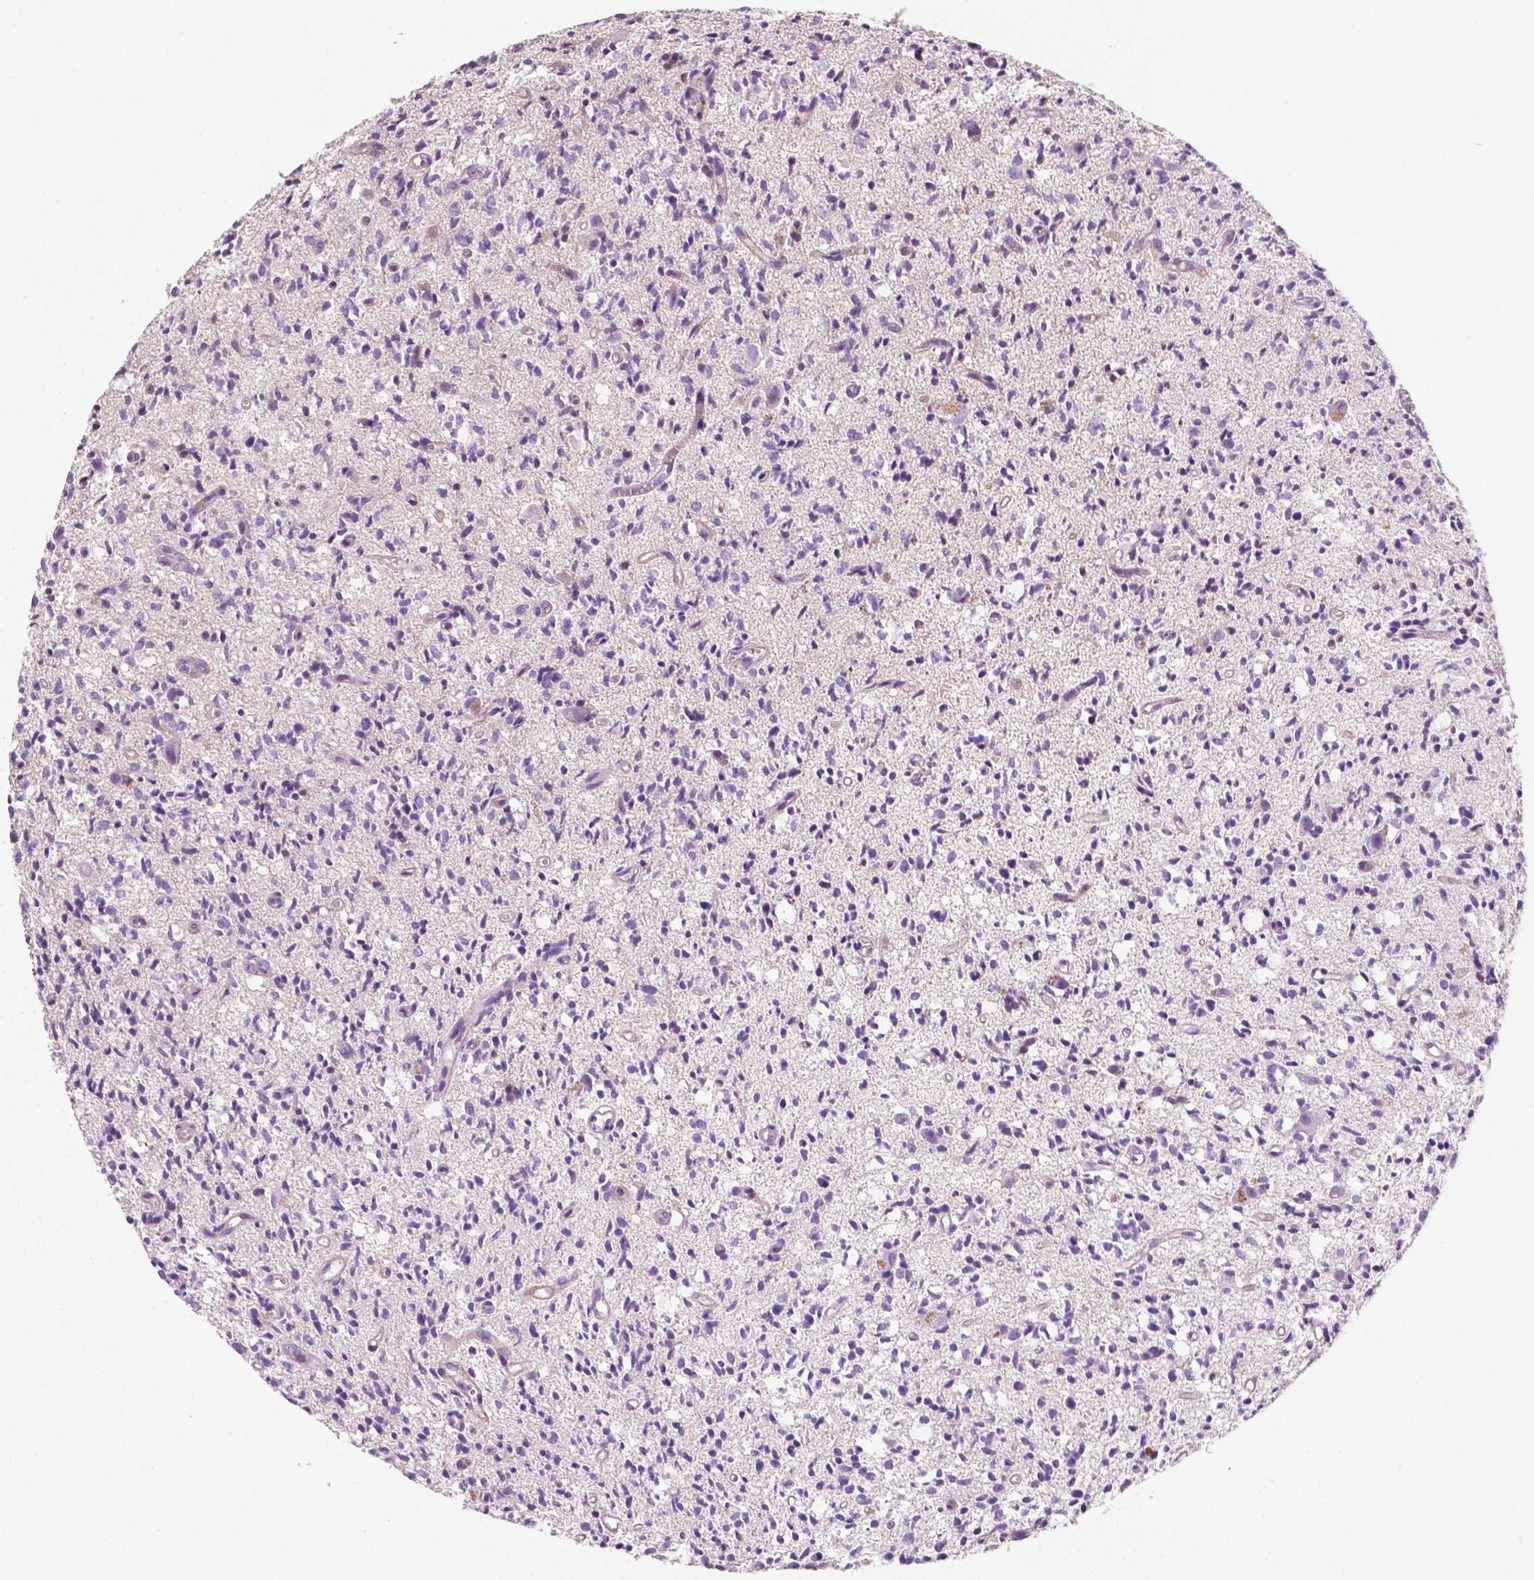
{"staining": {"intensity": "negative", "quantity": "none", "location": "none"}, "tissue": "glioma", "cell_type": "Tumor cells", "image_type": "cancer", "snomed": [{"axis": "morphology", "description": "Glioma, malignant, Low grade"}, {"axis": "topography", "description": "Brain"}], "caption": "Immunohistochemical staining of human malignant low-grade glioma reveals no significant positivity in tumor cells.", "gene": "EPPK1", "patient": {"sex": "male", "age": 64}}